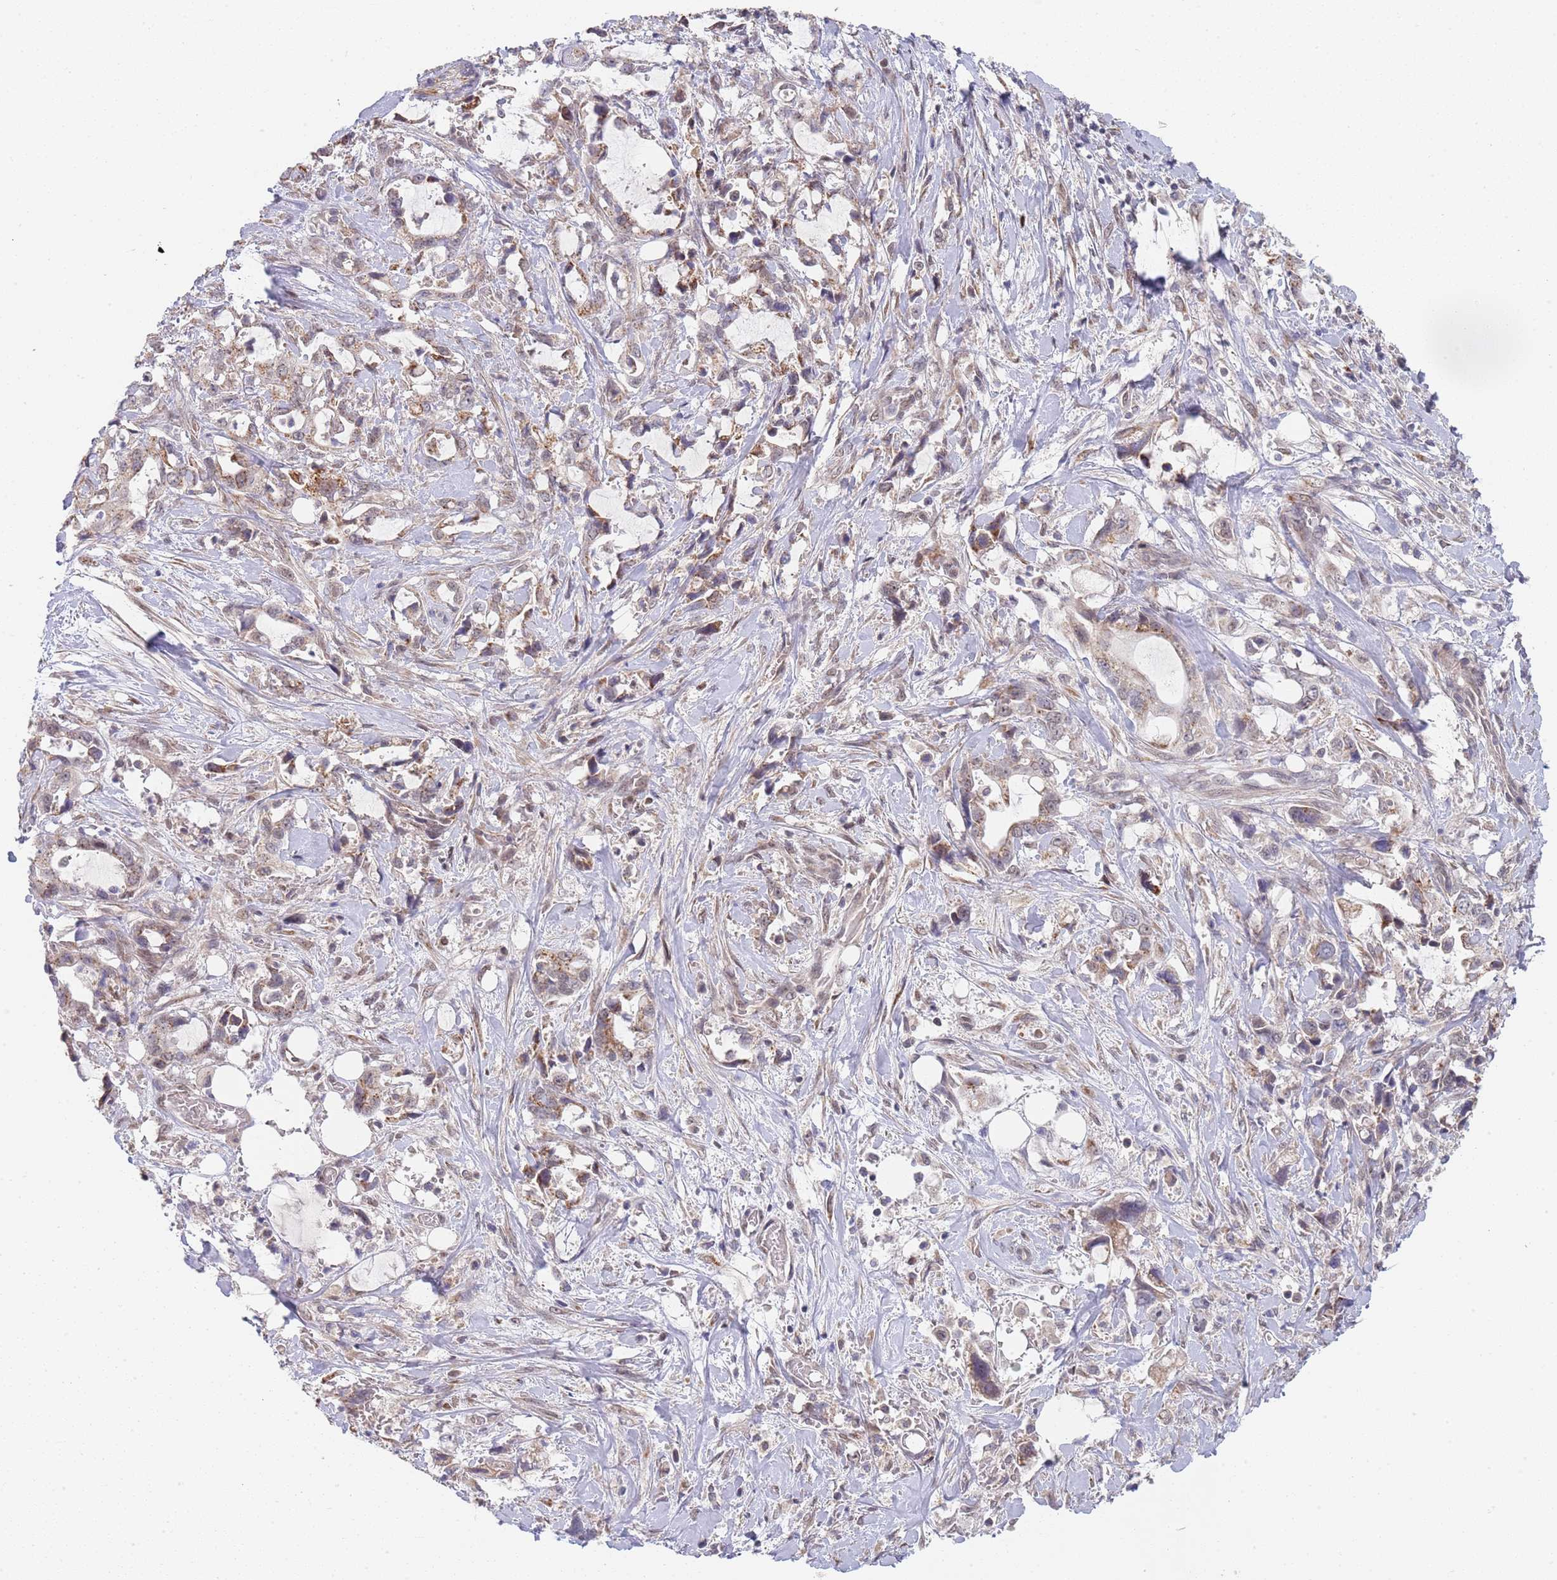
{"staining": {"intensity": "weak", "quantity": "<25%", "location": "cytoplasmic/membranous"}, "tissue": "pancreatic cancer", "cell_type": "Tumor cells", "image_type": "cancer", "snomed": [{"axis": "morphology", "description": "Adenocarcinoma, NOS"}, {"axis": "topography", "description": "Pancreas"}], "caption": "A photomicrograph of human pancreatic cancer is negative for staining in tumor cells.", "gene": "B4GALT4", "patient": {"sex": "female", "age": 61}}